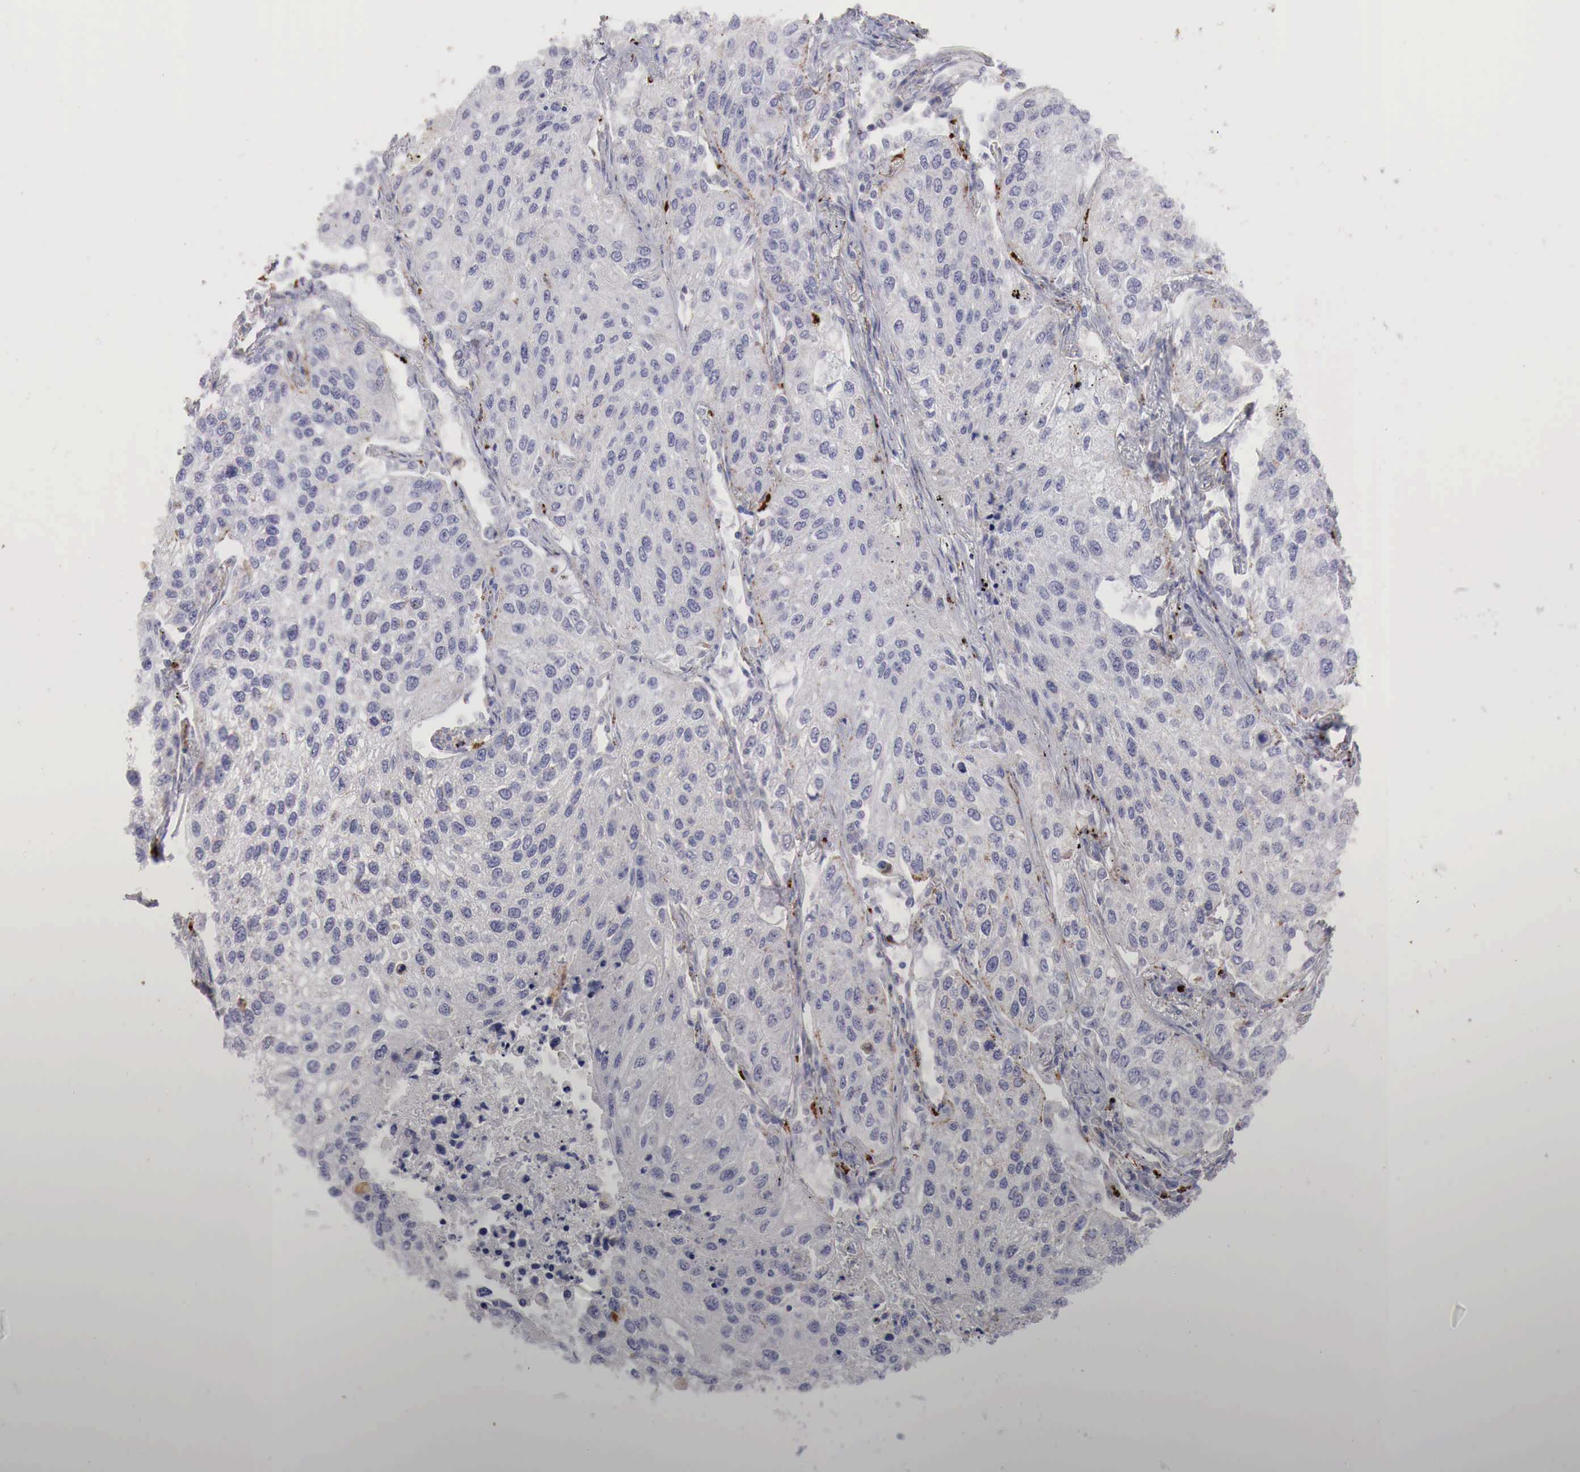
{"staining": {"intensity": "negative", "quantity": "none", "location": "none"}, "tissue": "lung cancer", "cell_type": "Tumor cells", "image_type": "cancer", "snomed": [{"axis": "morphology", "description": "Squamous cell carcinoma, NOS"}, {"axis": "topography", "description": "Lung"}], "caption": "High power microscopy histopathology image of an immunohistochemistry (IHC) histopathology image of lung cancer (squamous cell carcinoma), revealing no significant staining in tumor cells.", "gene": "GLA", "patient": {"sex": "male", "age": 75}}